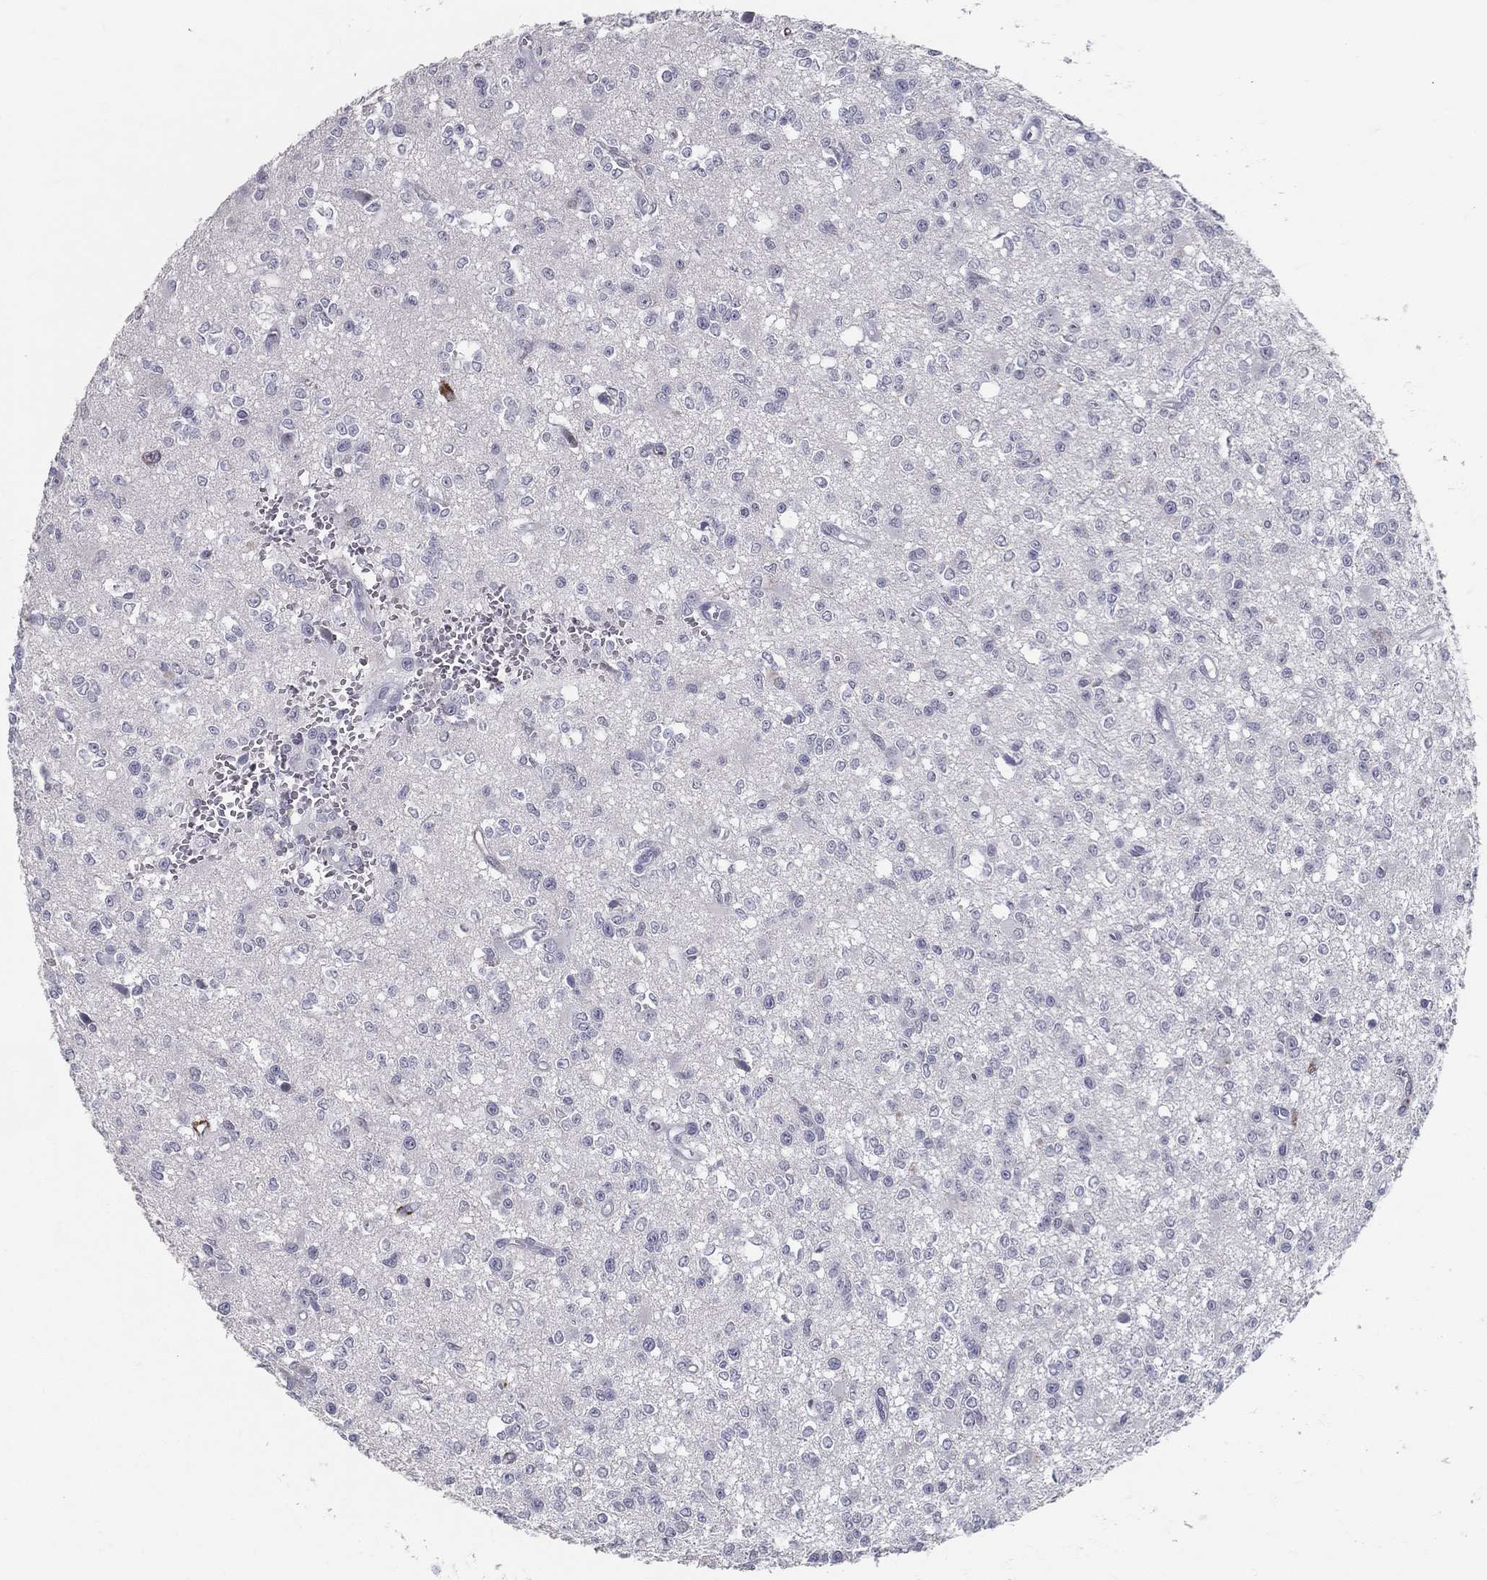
{"staining": {"intensity": "negative", "quantity": "none", "location": "none"}, "tissue": "glioma", "cell_type": "Tumor cells", "image_type": "cancer", "snomed": [{"axis": "morphology", "description": "Glioma, malignant, Low grade"}, {"axis": "topography", "description": "Brain"}], "caption": "High magnification brightfield microscopy of glioma stained with DAB (brown) and counterstained with hematoxylin (blue): tumor cells show no significant staining.", "gene": "ACE2", "patient": {"sex": "female", "age": 45}}